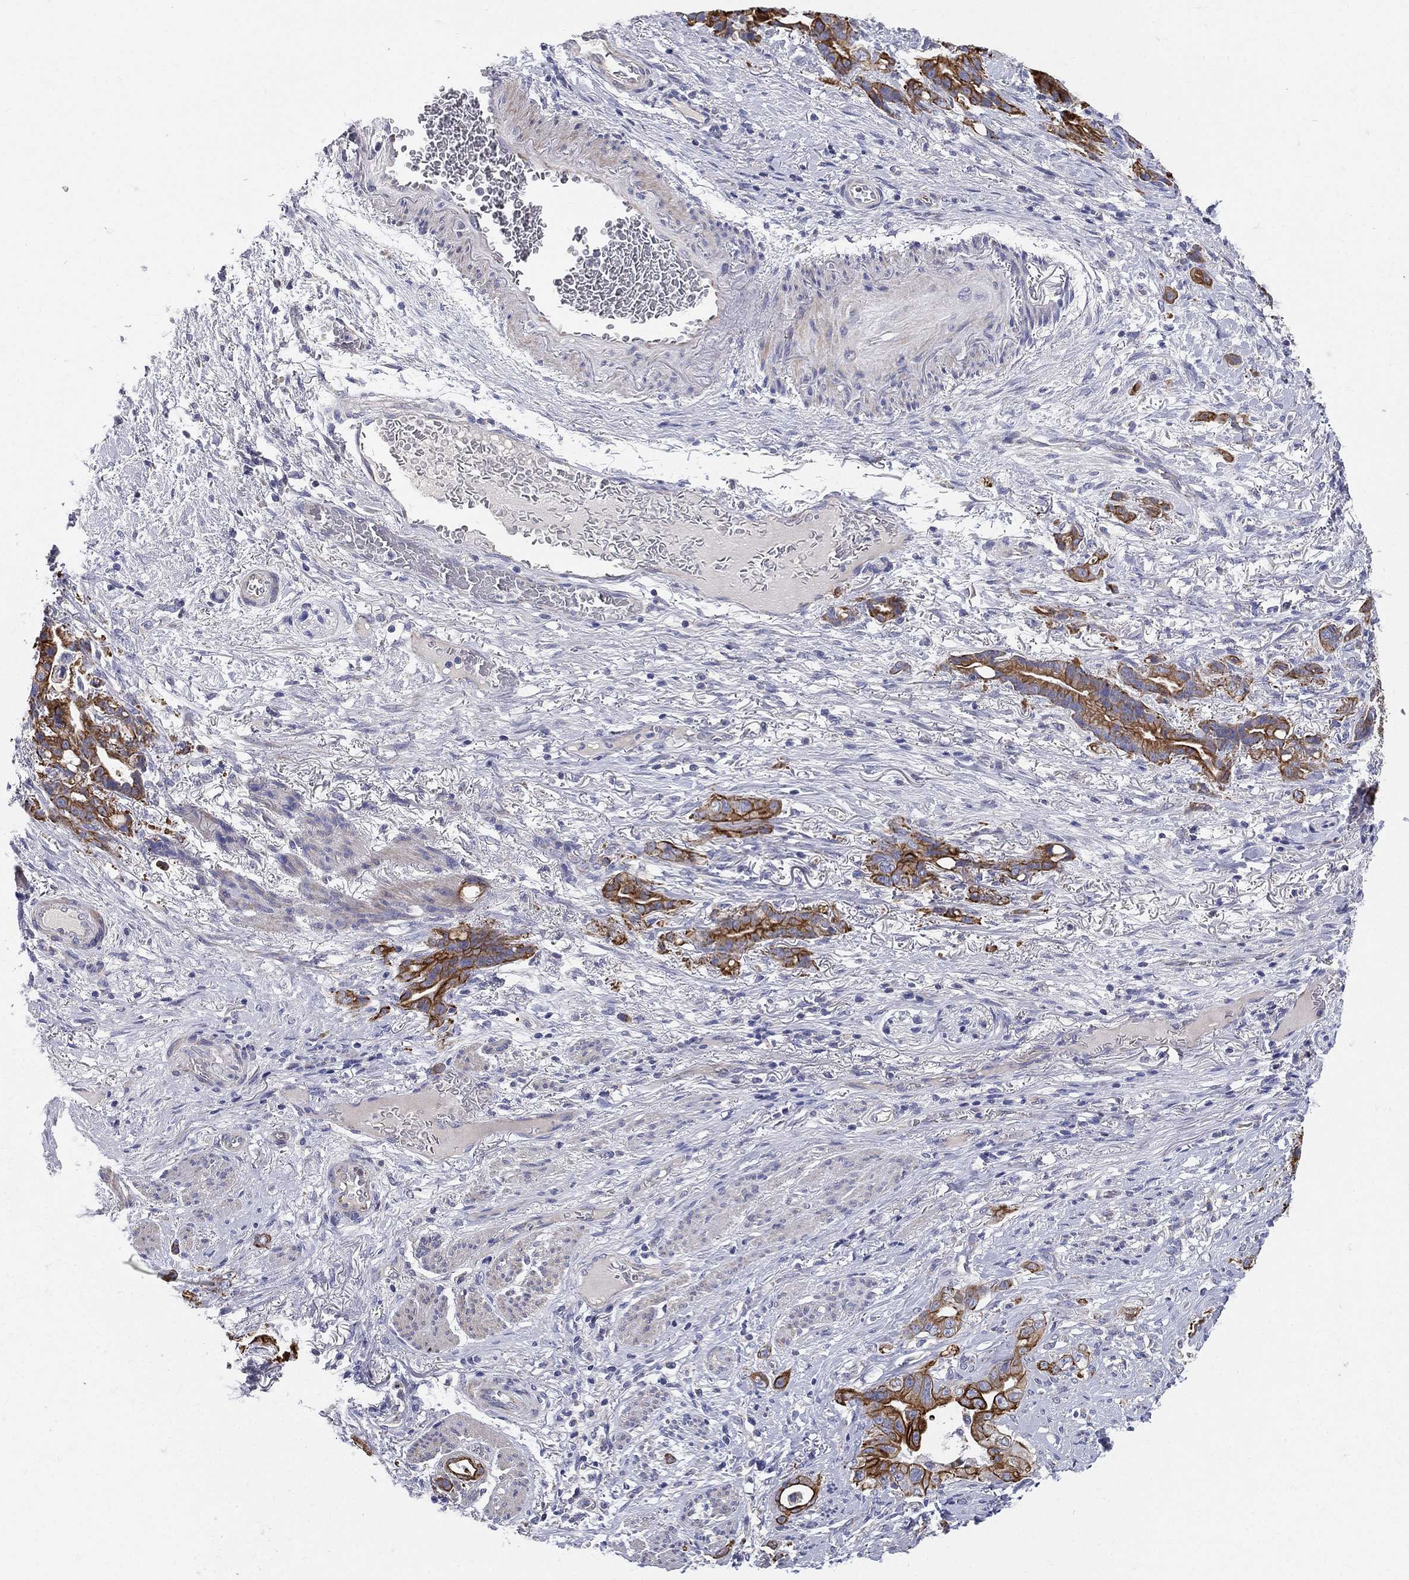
{"staining": {"intensity": "strong", "quantity": "25%-75%", "location": "cytoplasmic/membranous"}, "tissue": "stomach cancer", "cell_type": "Tumor cells", "image_type": "cancer", "snomed": [{"axis": "morphology", "description": "Normal tissue, NOS"}, {"axis": "morphology", "description": "Adenocarcinoma, NOS"}, {"axis": "topography", "description": "Esophagus"}, {"axis": "topography", "description": "Stomach, upper"}], "caption": "The histopathology image displays immunohistochemical staining of stomach adenocarcinoma. There is strong cytoplasmic/membranous positivity is seen in about 25%-75% of tumor cells.", "gene": "PWWP3A", "patient": {"sex": "male", "age": 62}}